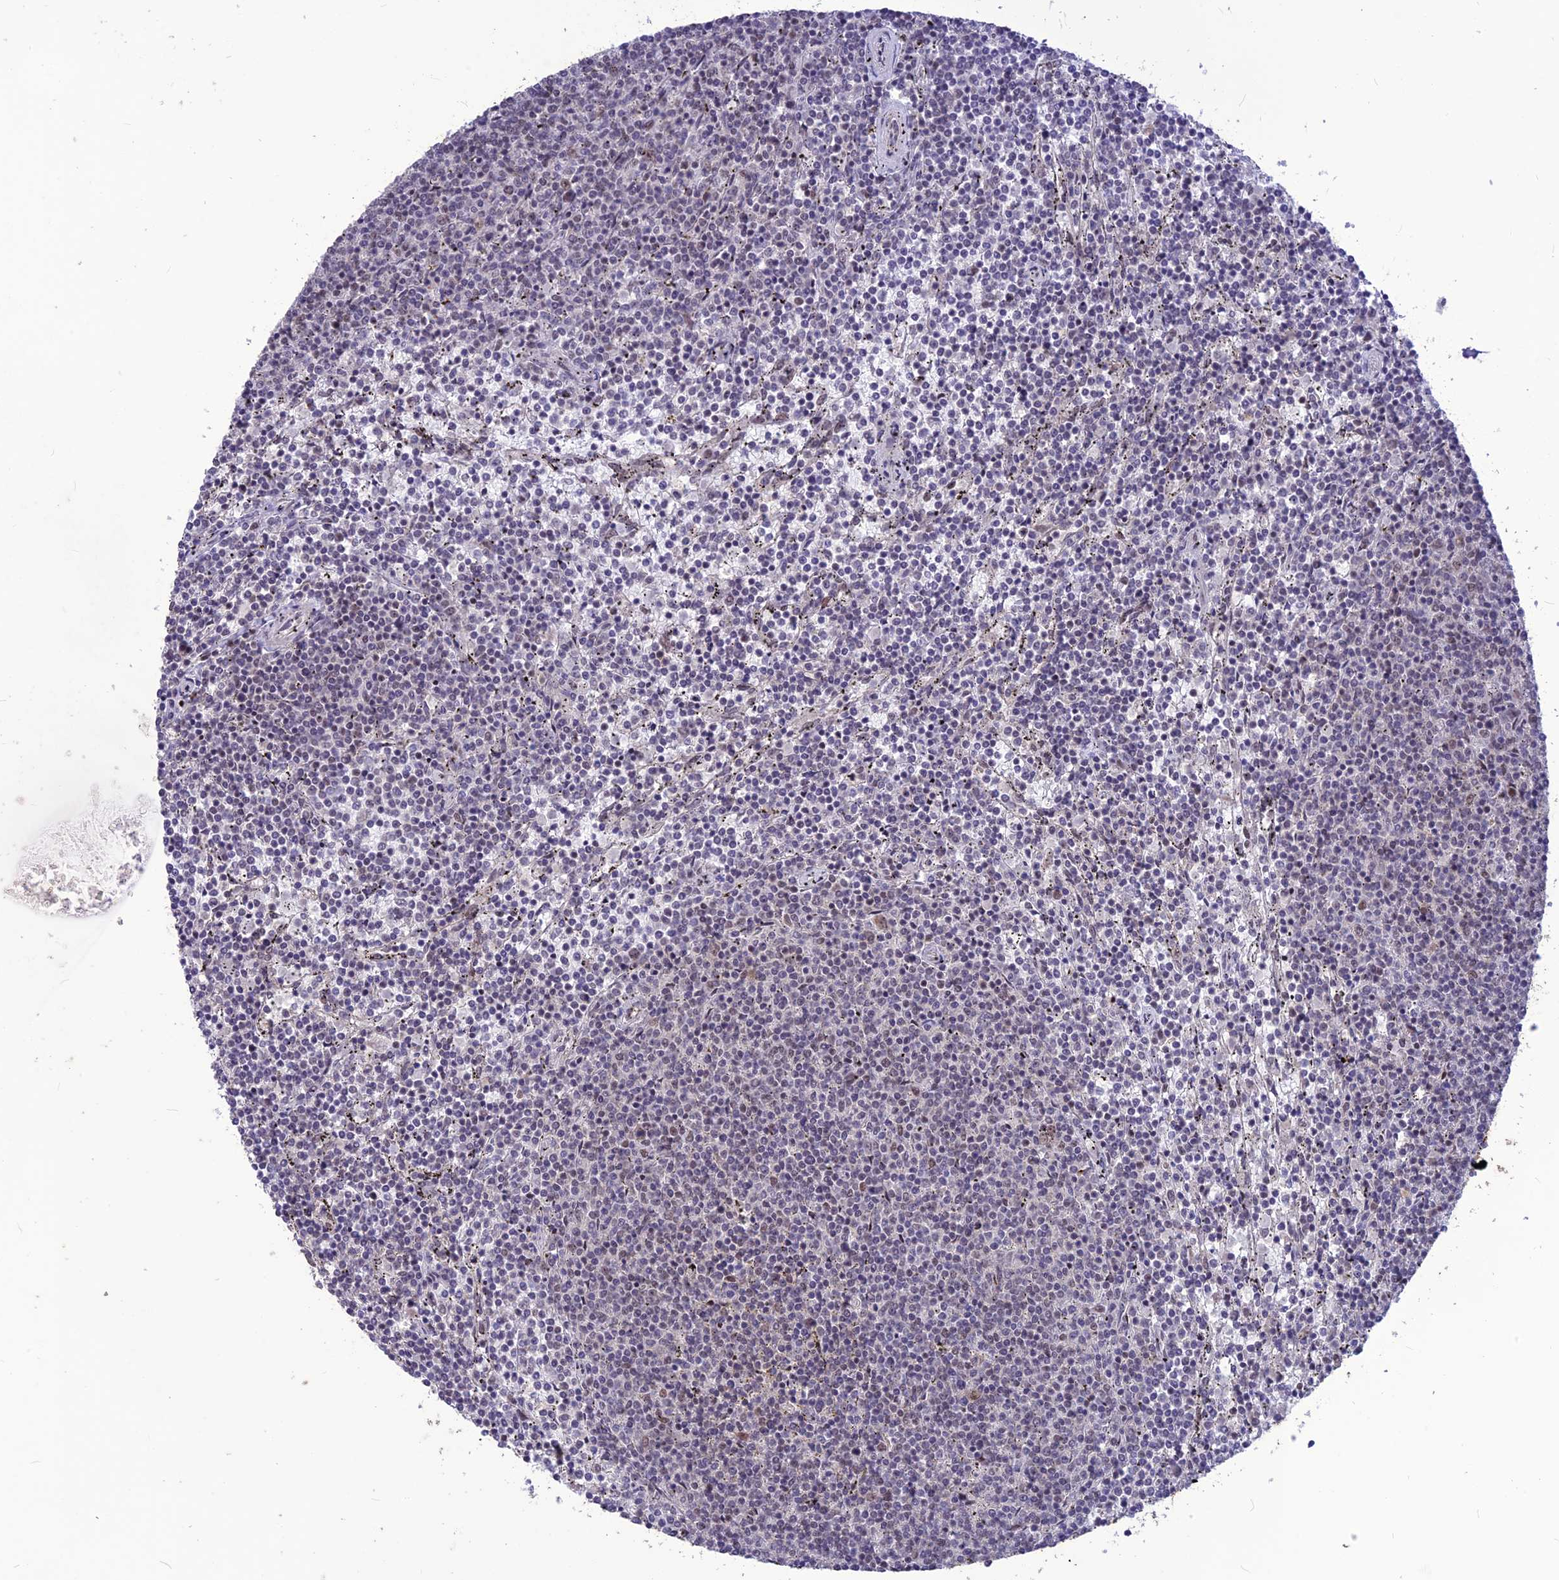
{"staining": {"intensity": "negative", "quantity": "none", "location": "none"}, "tissue": "lymphoma", "cell_type": "Tumor cells", "image_type": "cancer", "snomed": [{"axis": "morphology", "description": "Malignant lymphoma, non-Hodgkin's type, Low grade"}, {"axis": "topography", "description": "Spleen"}], "caption": "The histopathology image displays no significant staining in tumor cells of lymphoma. (Brightfield microscopy of DAB (3,3'-diaminobenzidine) immunohistochemistry at high magnification).", "gene": "DIS3", "patient": {"sex": "female", "age": 50}}